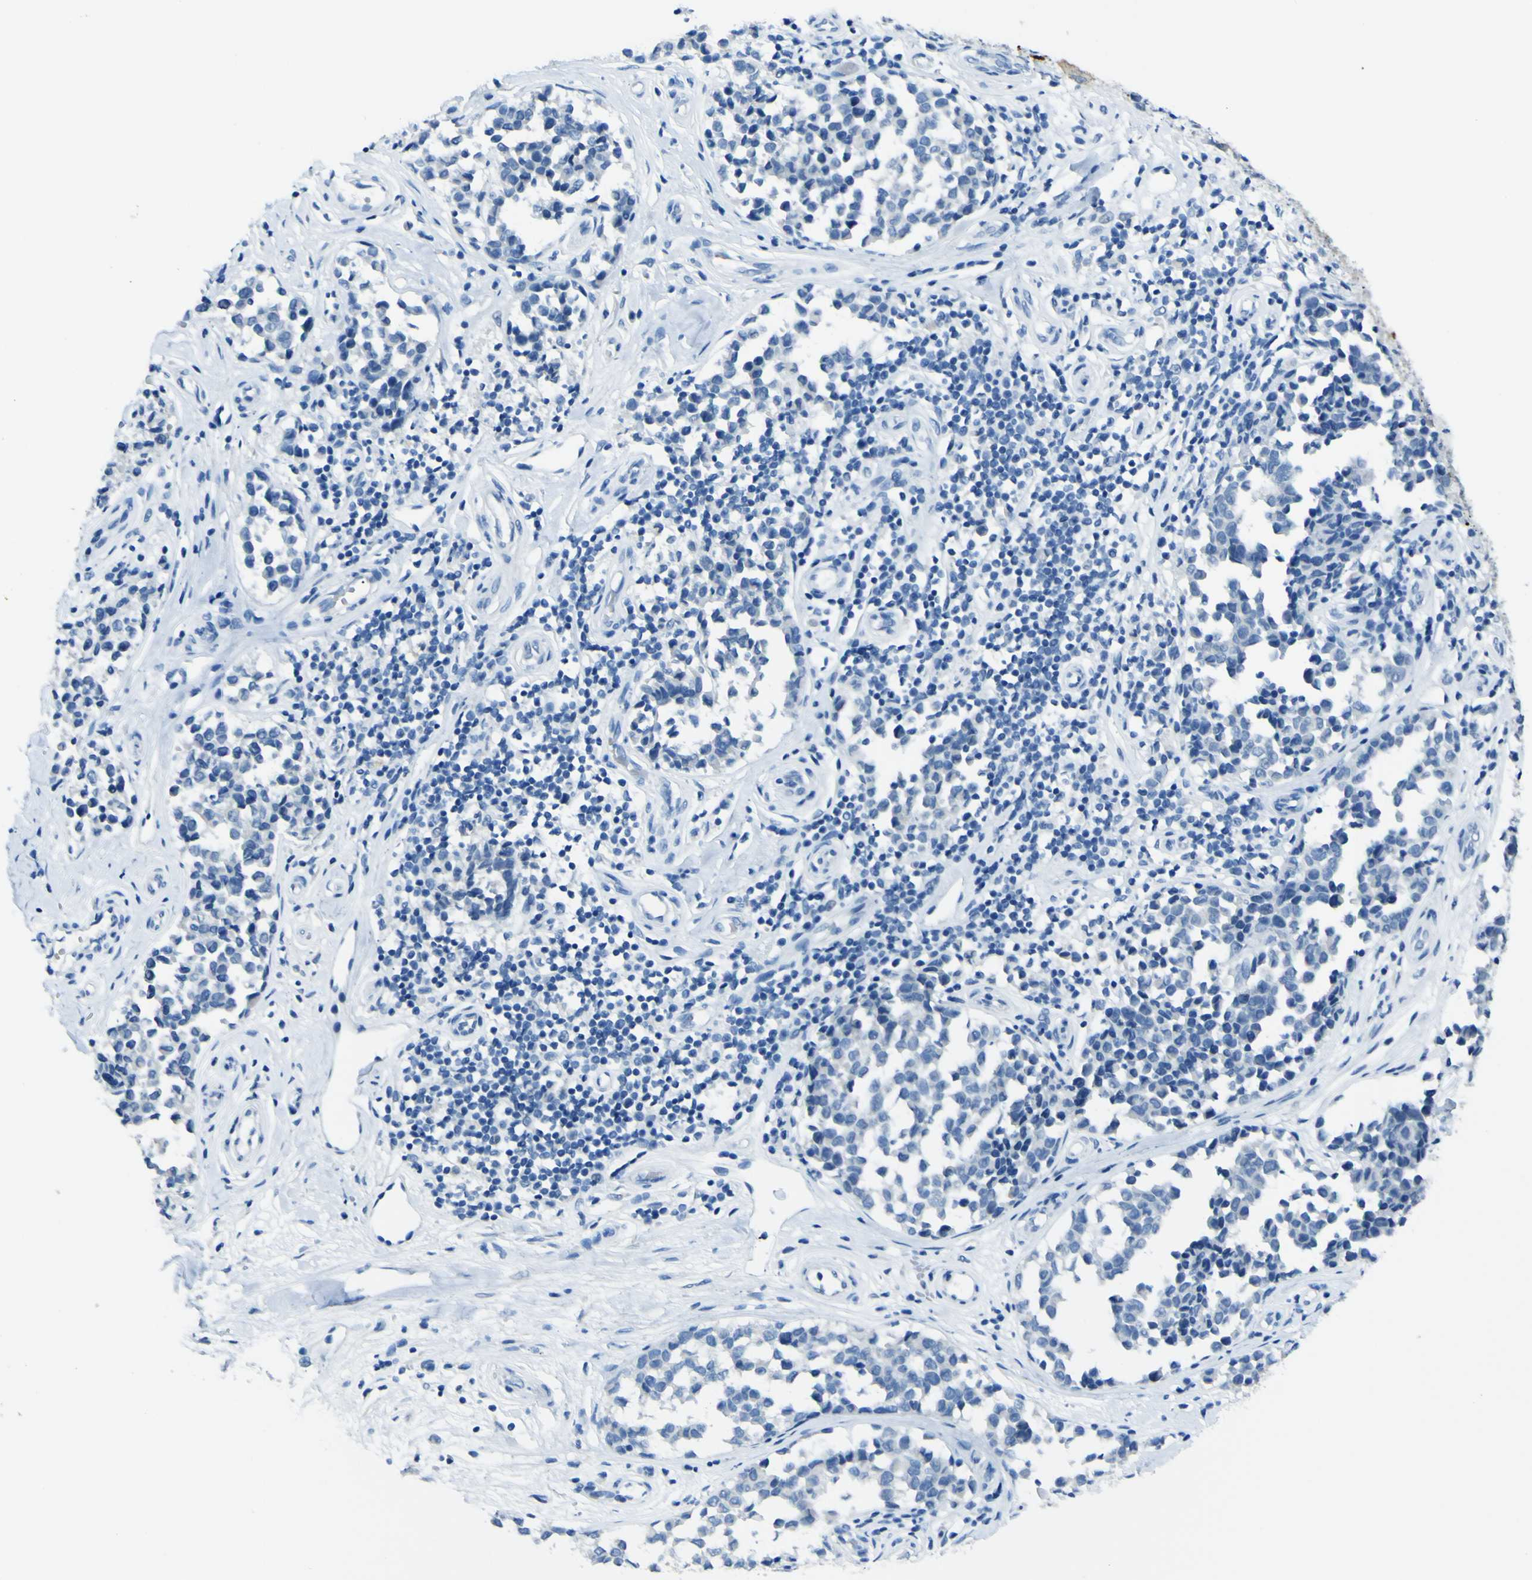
{"staining": {"intensity": "negative", "quantity": "none", "location": "none"}, "tissue": "melanoma", "cell_type": "Tumor cells", "image_type": "cancer", "snomed": [{"axis": "morphology", "description": "Malignant melanoma, NOS"}, {"axis": "topography", "description": "Skin"}], "caption": "This is an IHC image of human malignant melanoma. There is no expression in tumor cells.", "gene": "PHKG1", "patient": {"sex": "female", "age": 64}}